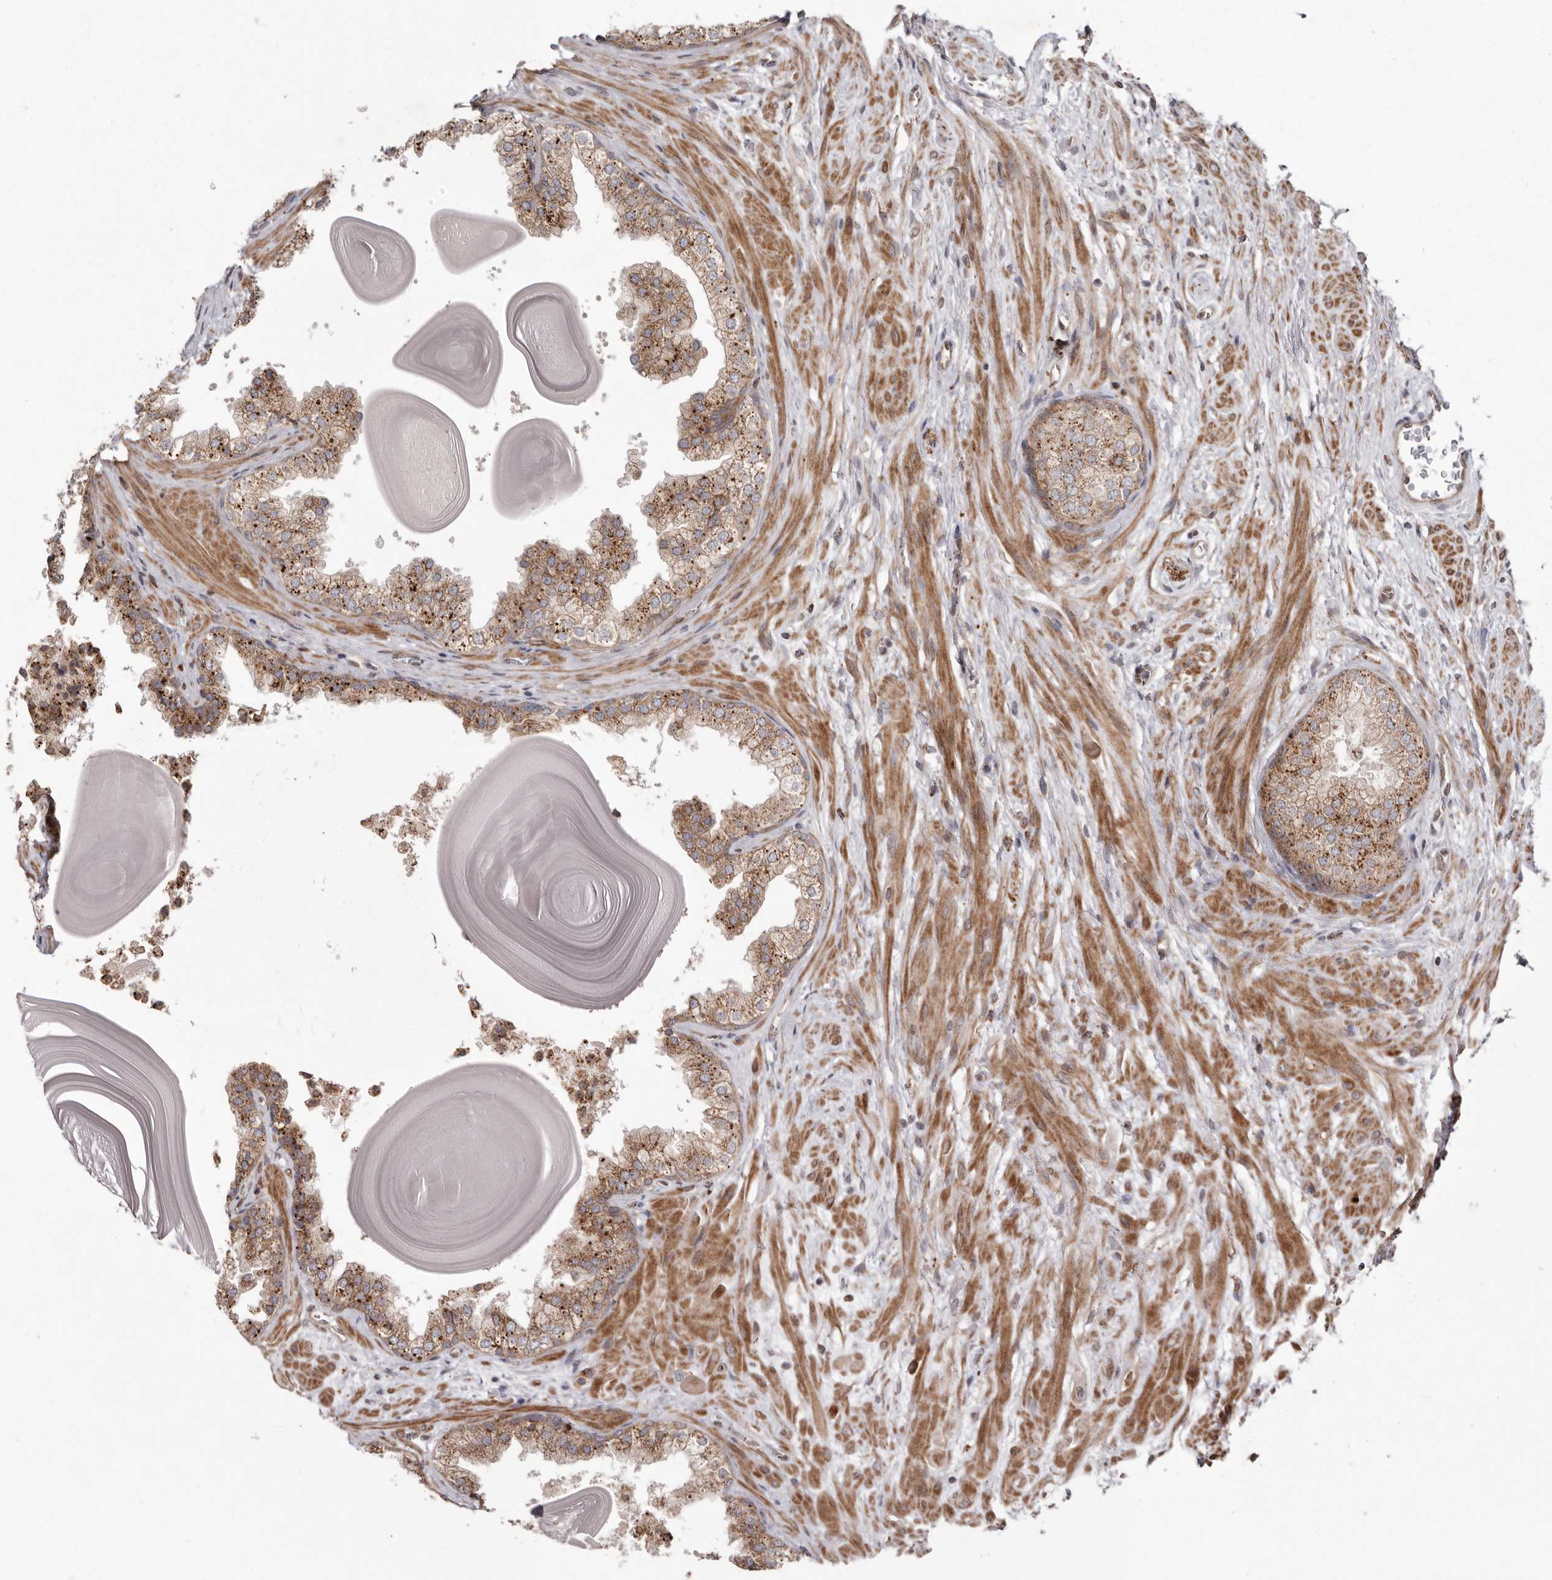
{"staining": {"intensity": "moderate", "quantity": ">75%", "location": "cytoplasmic/membranous"}, "tissue": "prostate", "cell_type": "Glandular cells", "image_type": "normal", "snomed": [{"axis": "morphology", "description": "Normal tissue, NOS"}, {"axis": "topography", "description": "Prostate"}], "caption": "Protein staining by immunohistochemistry demonstrates moderate cytoplasmic/membranous expression in approximately >75% of glandular cells in normal prostate.", "gene": "NUP43", "patient": {"sex": "male", "age": 48}}